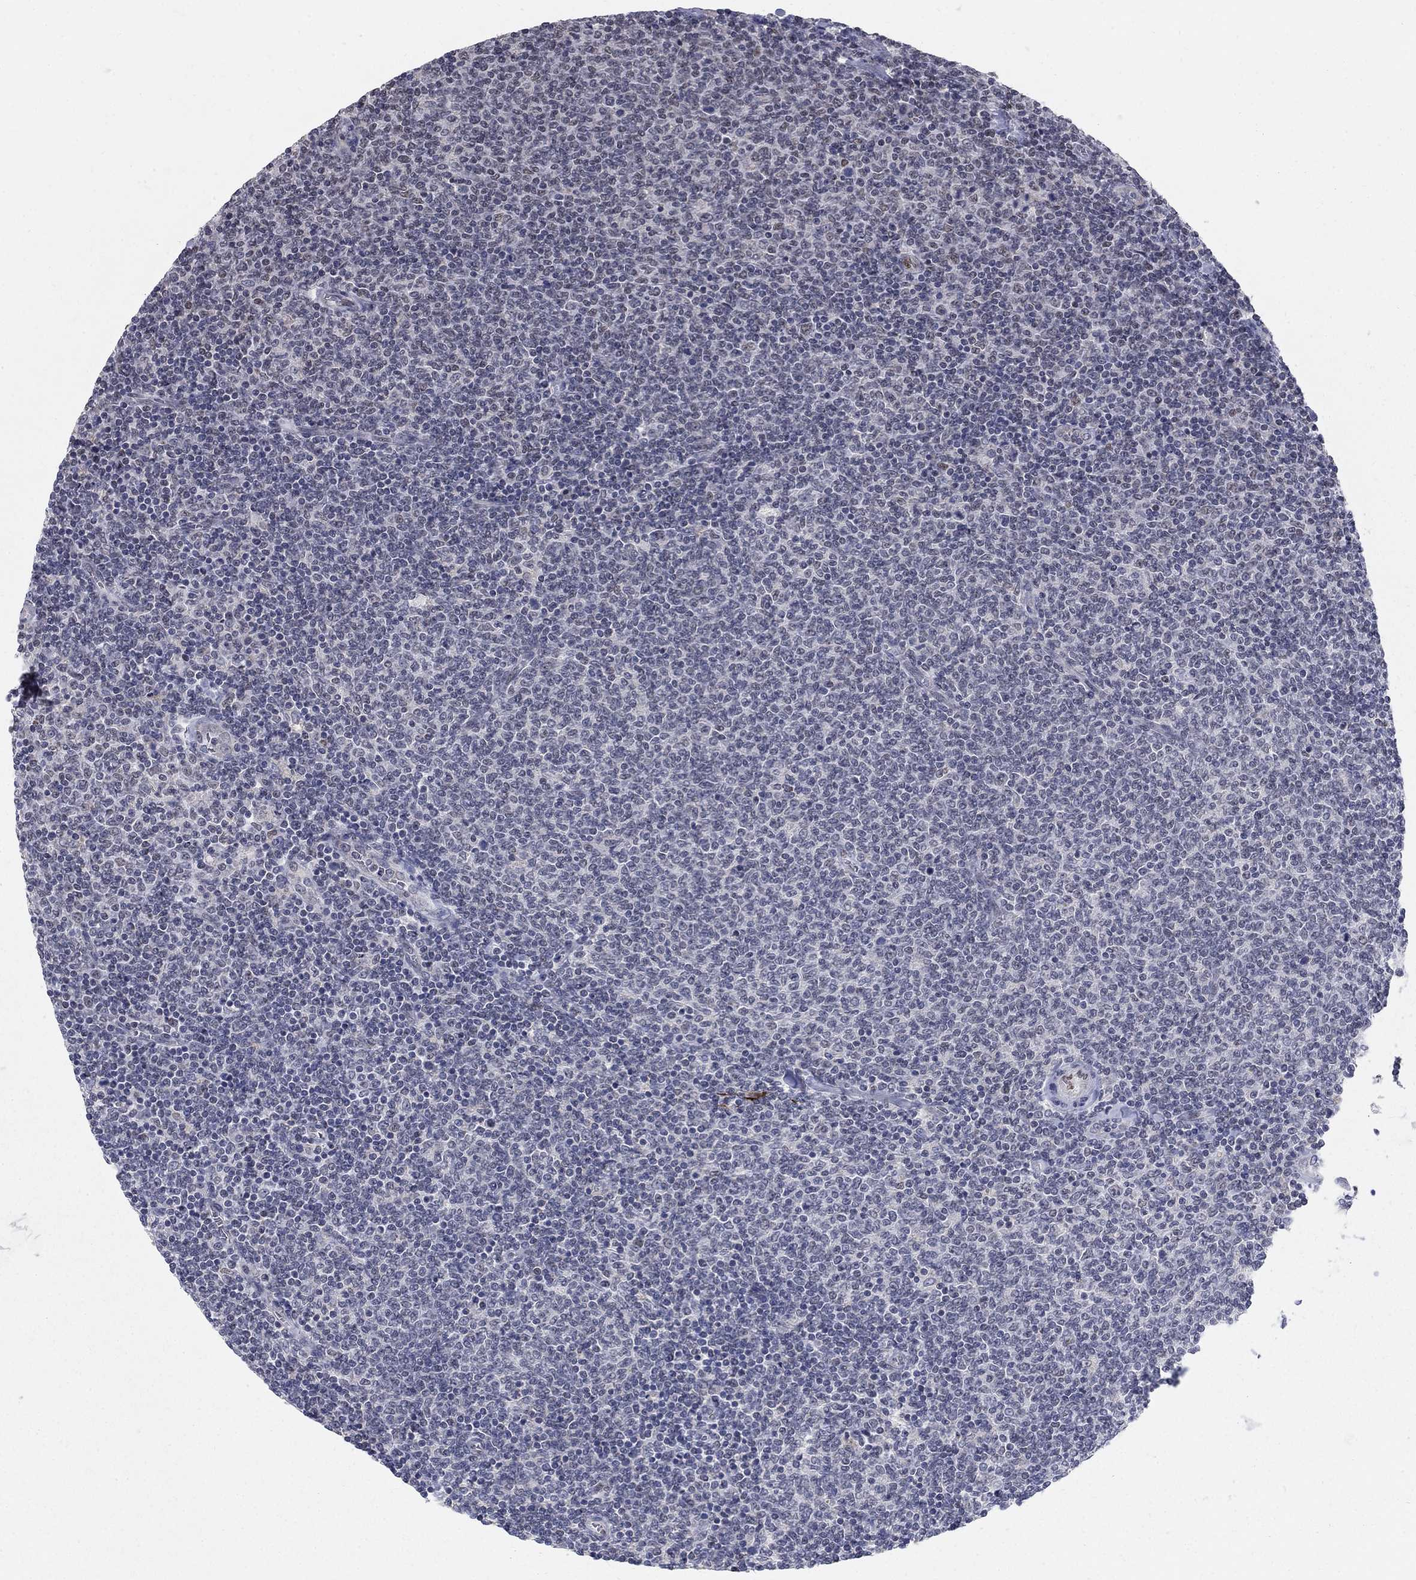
{"staining": {"intensity": "negative", "quantity": "none", "location": "none"}, "tissue": "lymphoma", "cell_type": "Tumor cells", "image_type": "cancer", "snomed": [{"axis": "morphology", "description": "Malignant lymphoma, non-Hodgkin's type, Low grade"}, {"axis": "topography", "description": "Lymph node"}], "caption": "An image of lymphoma stained for a protein demonstrates no brown staining in tumor cells.", "gene": "GCFC2", "patient": {"sex": "male", "age": 52}}